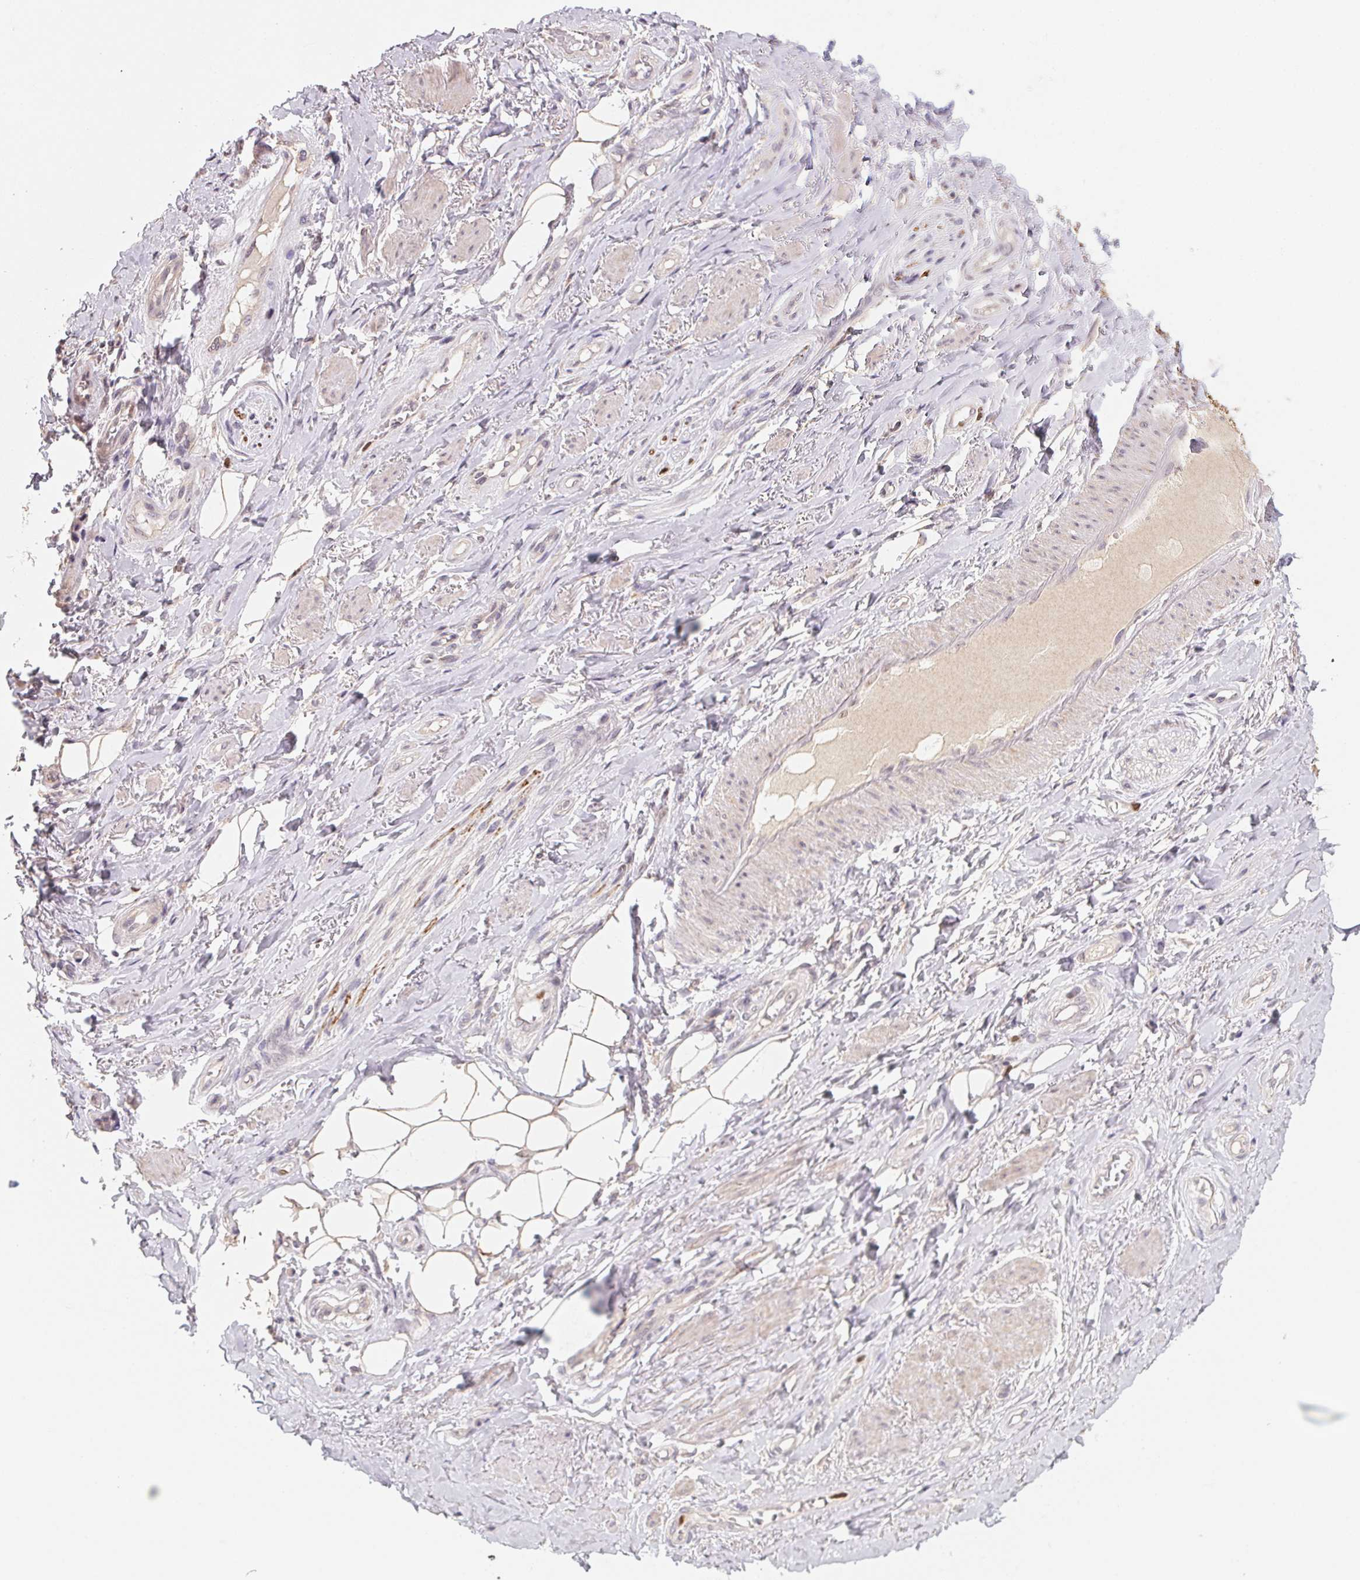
{"staining": {"intensity": "negative", "quantity": "none", "location": "none"}, "tissue": "adipose tissue", "cell_type": "Adipocytes", "image_type": "normal", "snomed": [{"axis": "morphology", "description": "Normal tissue, NOS"}, {"axis": "topography", "description": "Anal"}, {"axis": "topography", "description": "Peripheral nerve tissue"}], "caption": "Immunohistochemistry histopathology image of normal adipose tissue stained for a protein (brown), which displays no expression in adipocytes.", "gene": "KIFC1", "patient": {"sex": "male", "age": 53}}